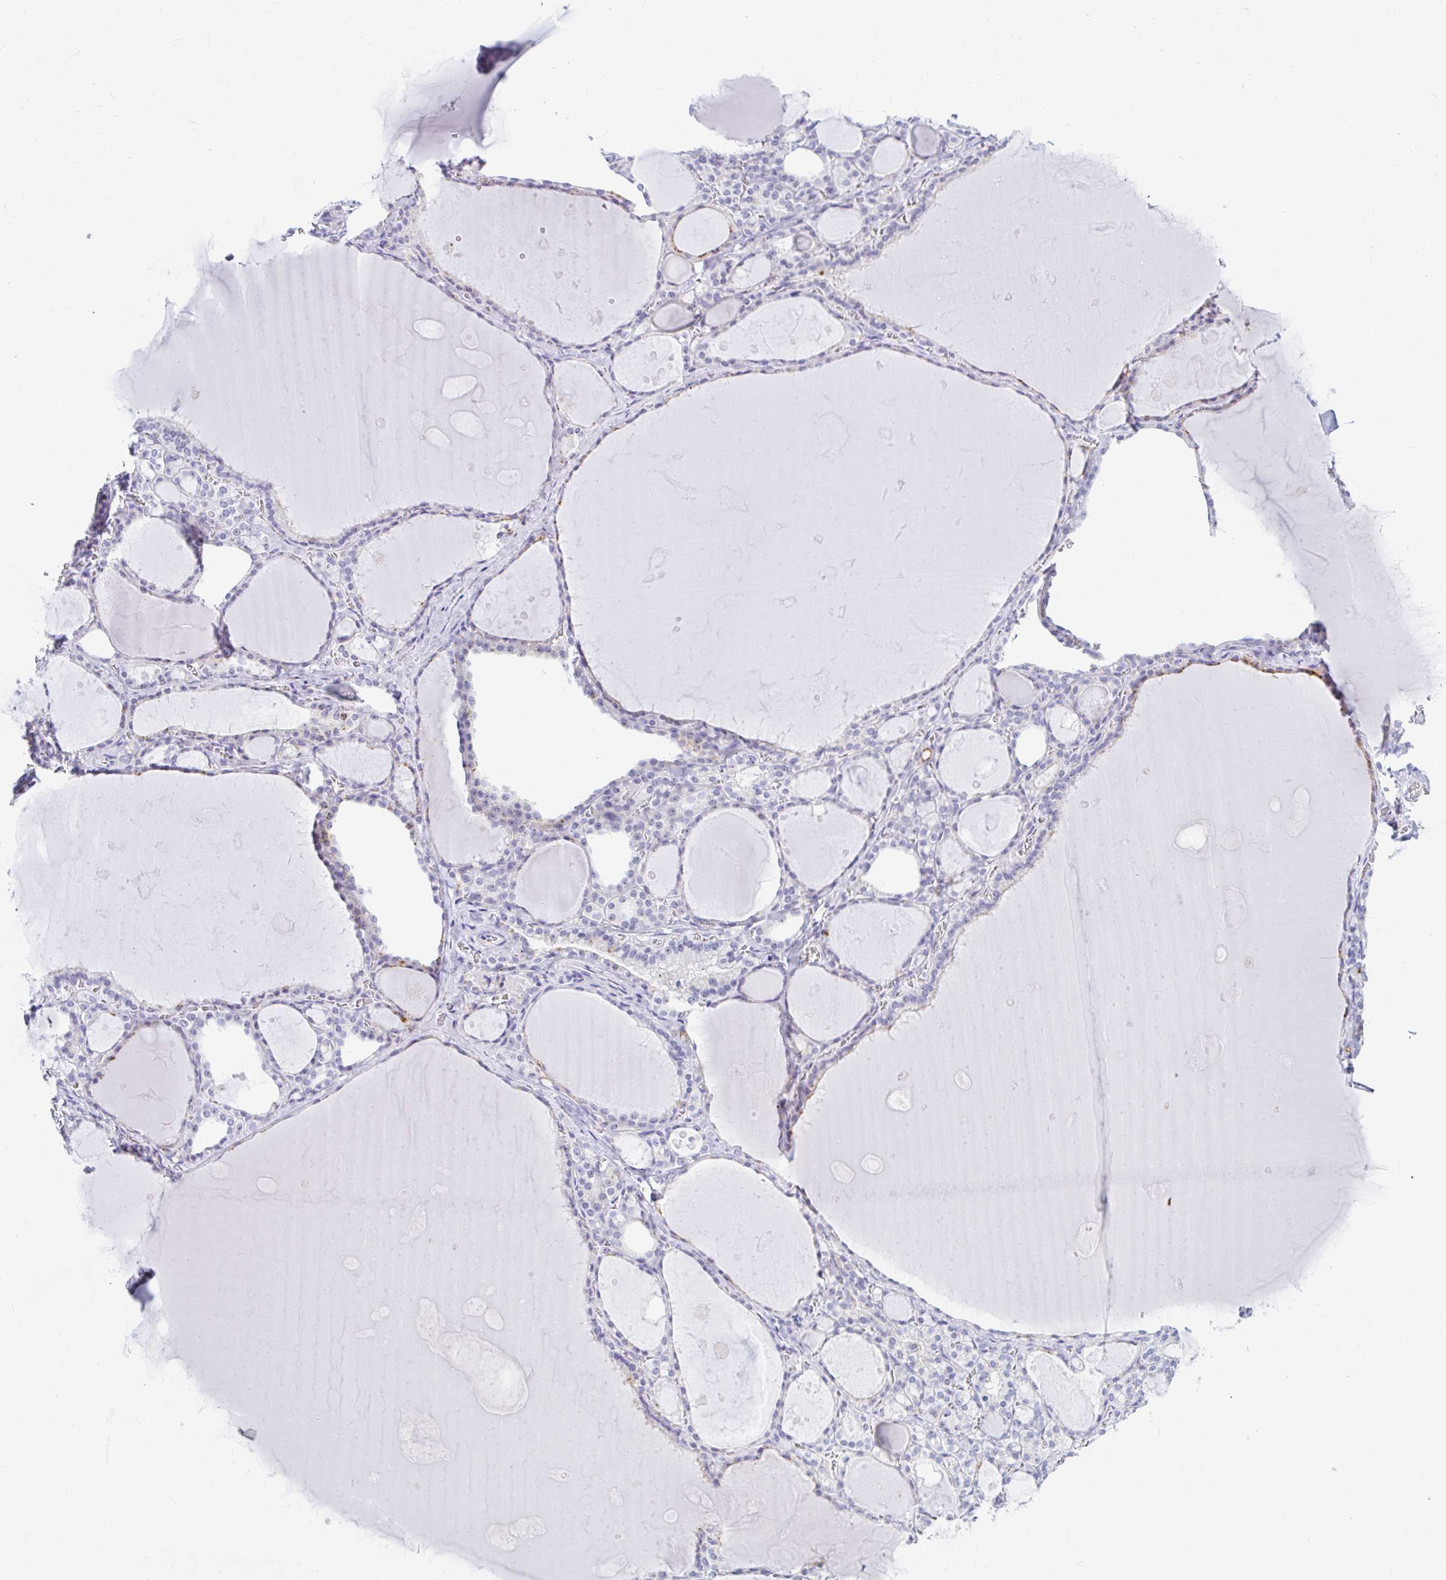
{"staining": {"intensity": "moderate", "quantity": "<25%", "location": "cytoplasmic/membranous,nuclear"}, "tissue": "thyroid gland", "cell_type": "Glandular cells", "image_type": "normal", "snomed": [{"axis": "morphology", "description": "Normal tissue, NOS"}, {"axis": "topography", "description": "Thyroid gland"}], "caption": "IHC of normal human thyroid gland shows low levels of moderate cytoplasmic/membranous,nuclear positivity in approximately <25% of glandular cells.", "gene": "FTSJ3", "patient": {"sex": "male", "age": 56}}